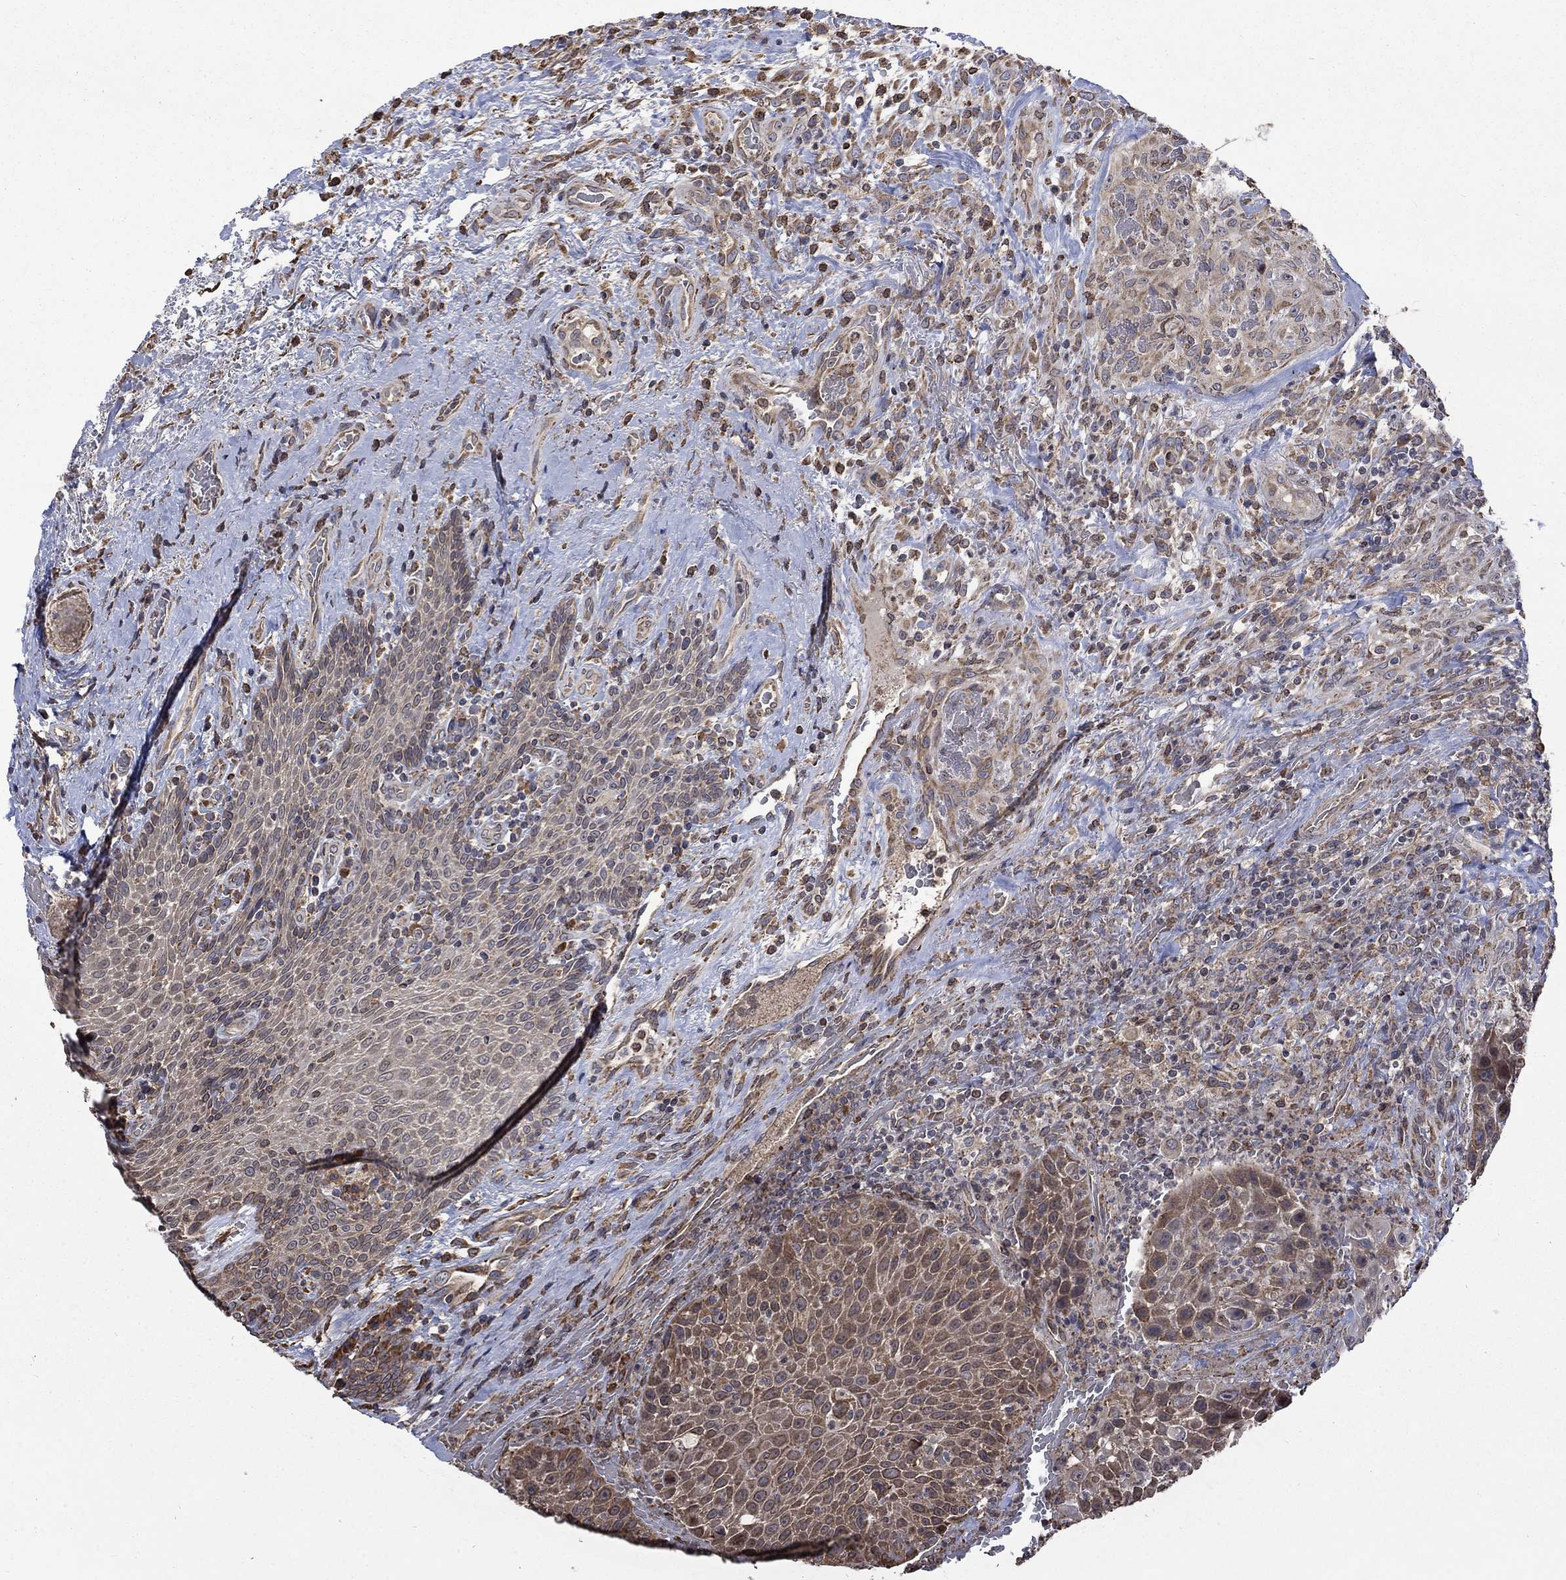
{"staining": {"intensity": "moderate", "quantity": "25%-75%", "location": "cytoplasmic/membranous"}, "tissue": "head and neck cancer", "cell_type": "Tumor cells", "image_type": "cancer", "snomed": [{"axis": "morphology", "description": "Squamous cell carcinoma, NOS"}, {"axis": "topography", "description": "Head-Neck"}], "caption": "Immunohistochemistry image of human squamous cell carcinoma (head and neck) stained for a protein (brown), which shows medium levels of moderate cytoplasmic/membranous staining in about 25%-75% of tumor cells.", "gene": "ESRRA", "patient": {"sex": "male", "age": 69}}